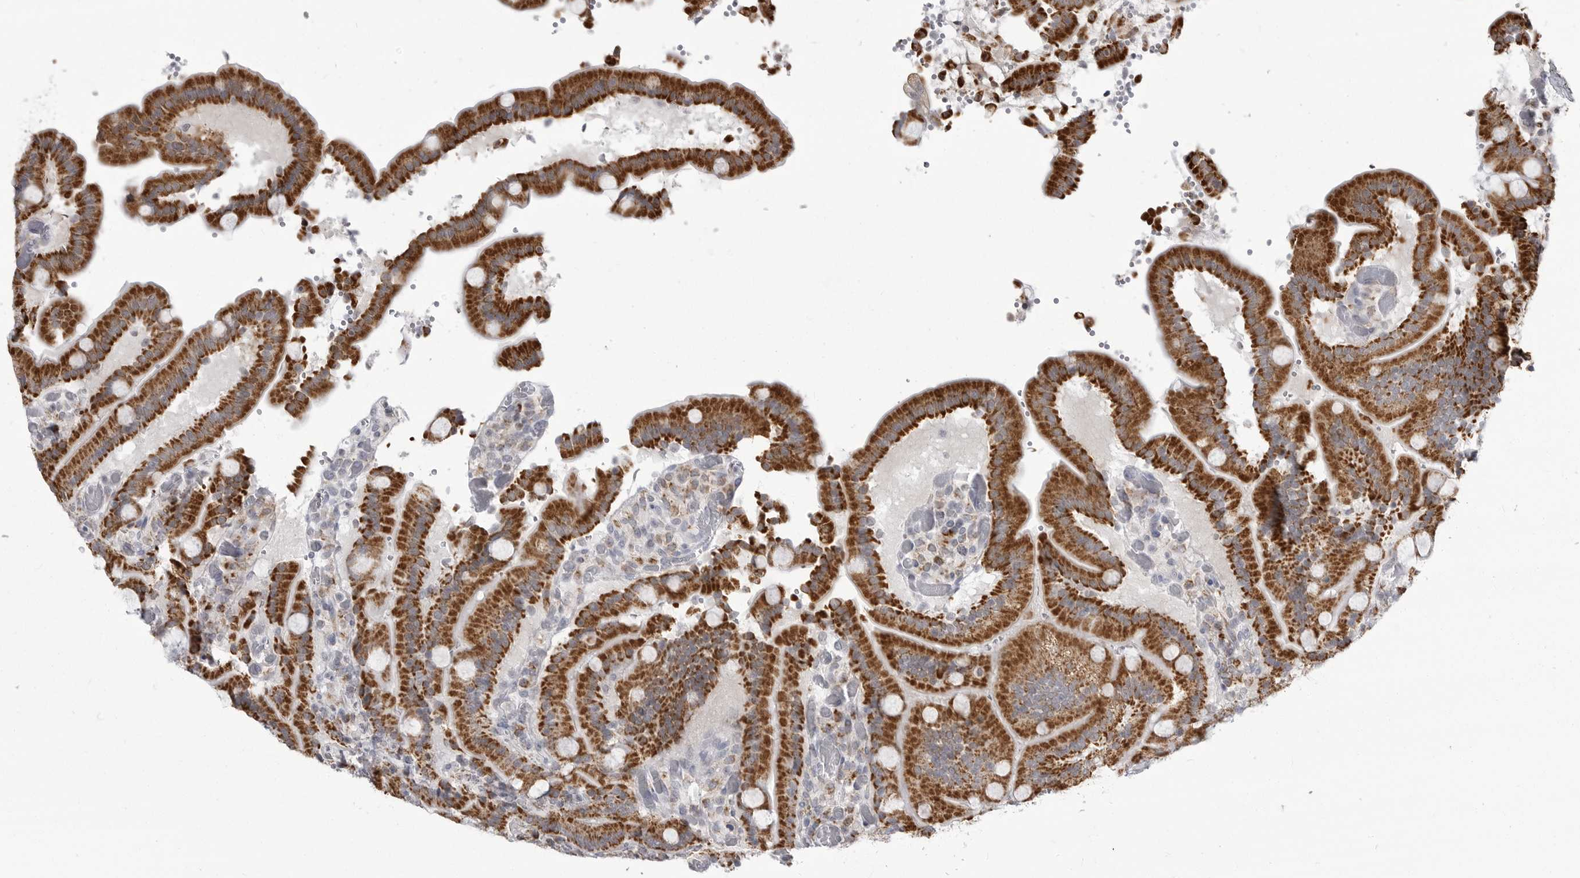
{"staining": {"intensity": "strong", "quantity": ">75%", "location": "cytoplasmic/membranous"}, "tissue": "duodenum", "cell_type": "Glandular cells", "image_type": "normal", "snomed": [{"axis": "morphology", "description": "Normal tissue, NOS"}, {"axis": "topography", "description": "Duodenum"}], "caption": "Brown immunohistochemical staining in benign human duodenum reveals strong cytoplasmic/membranous staining in about >75% of glandular cells.", "gene": "FH", "patient": {"sex": "female", "age": 62}}